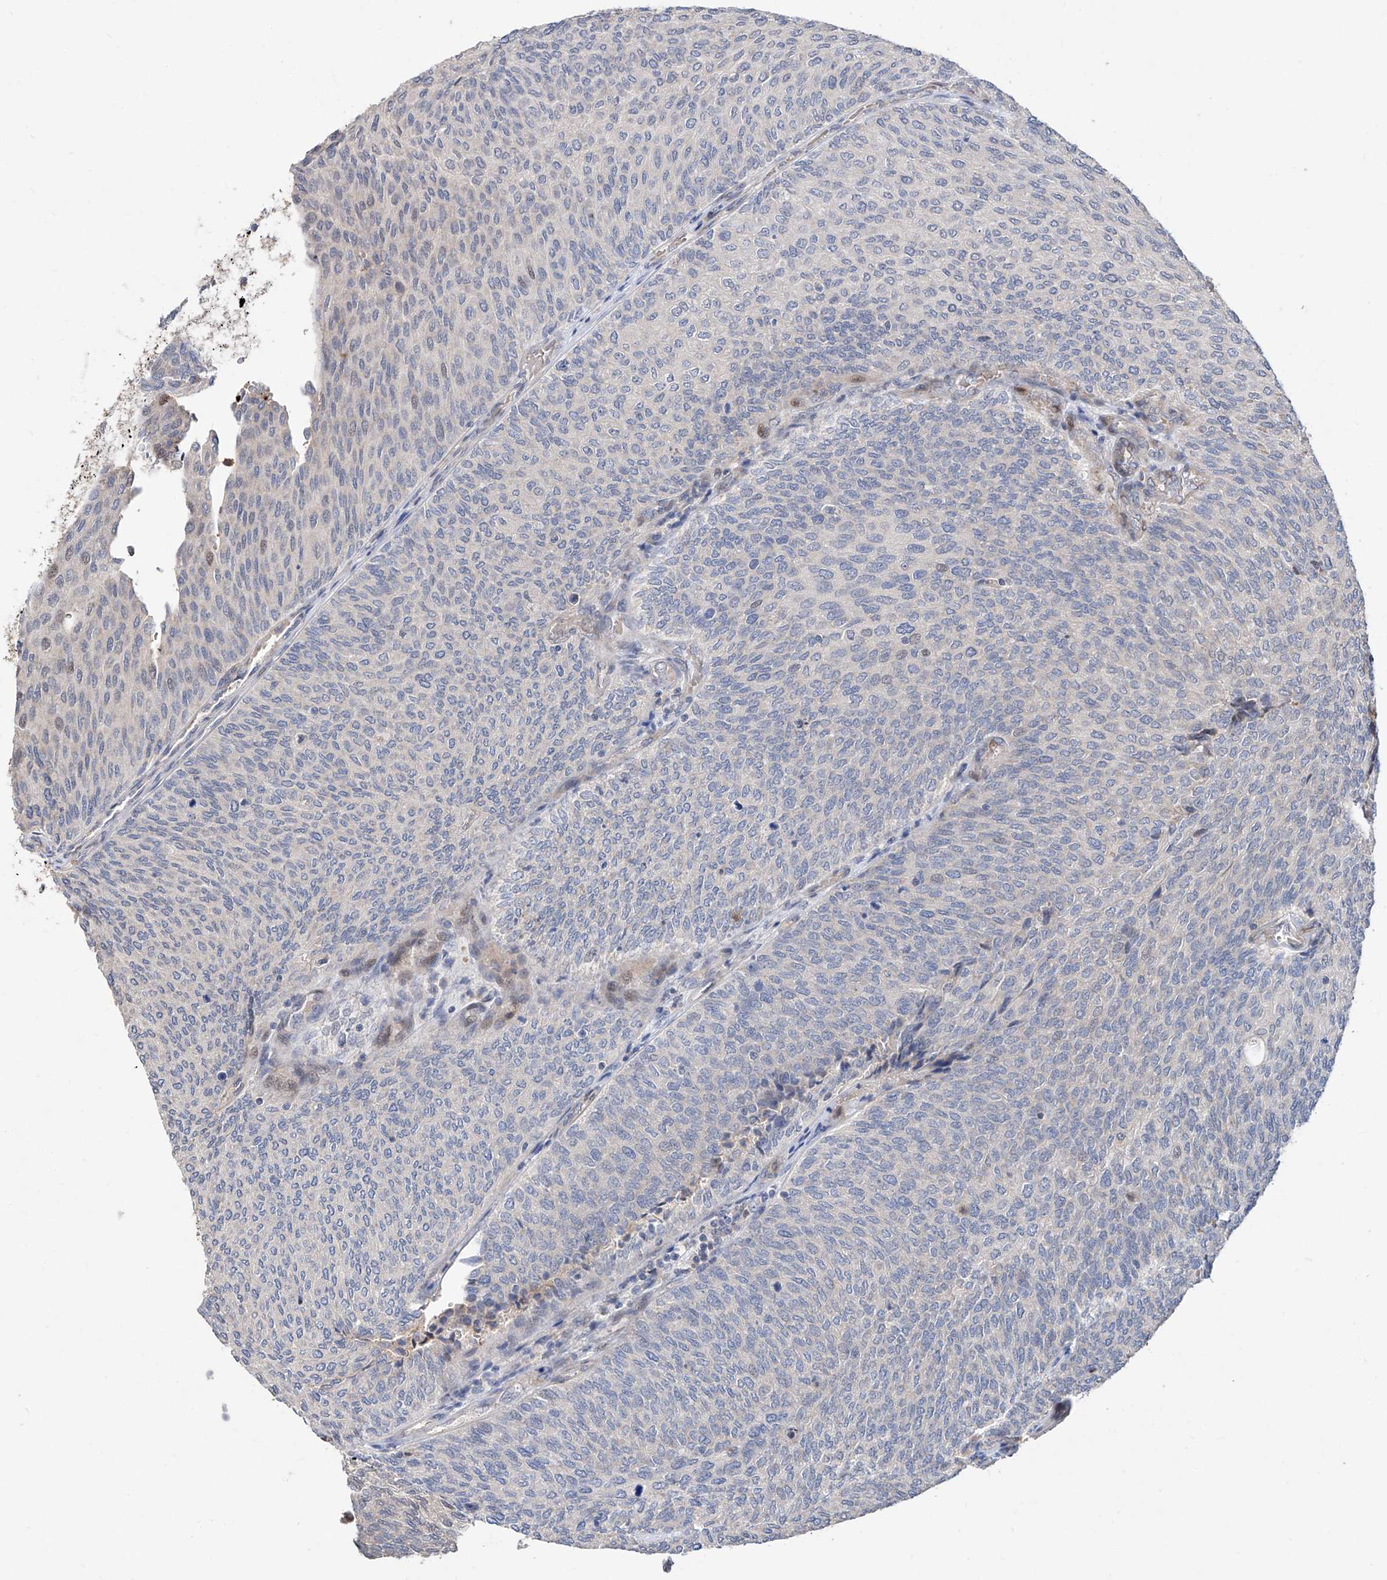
{"staining": {"intensity": "weak", "quantity": "<25%", "location": "nuclear"}, "tissue": "urothelial cancer", "cell_type": "Tumor cells", "image_type": "cancer", "snomed": [{"axis": "morphology", "description": "Urothelial carcinoma, Low grade"}, {"axis": "topography", "description": "Urinary bladder"}], "caption": "Immunohistochemistry of human urothelial carcinoma (low-grade) displays no expression in tumor cells.", "gene": "FUCA2", "patient": {"sex": "female", "age": 79}}